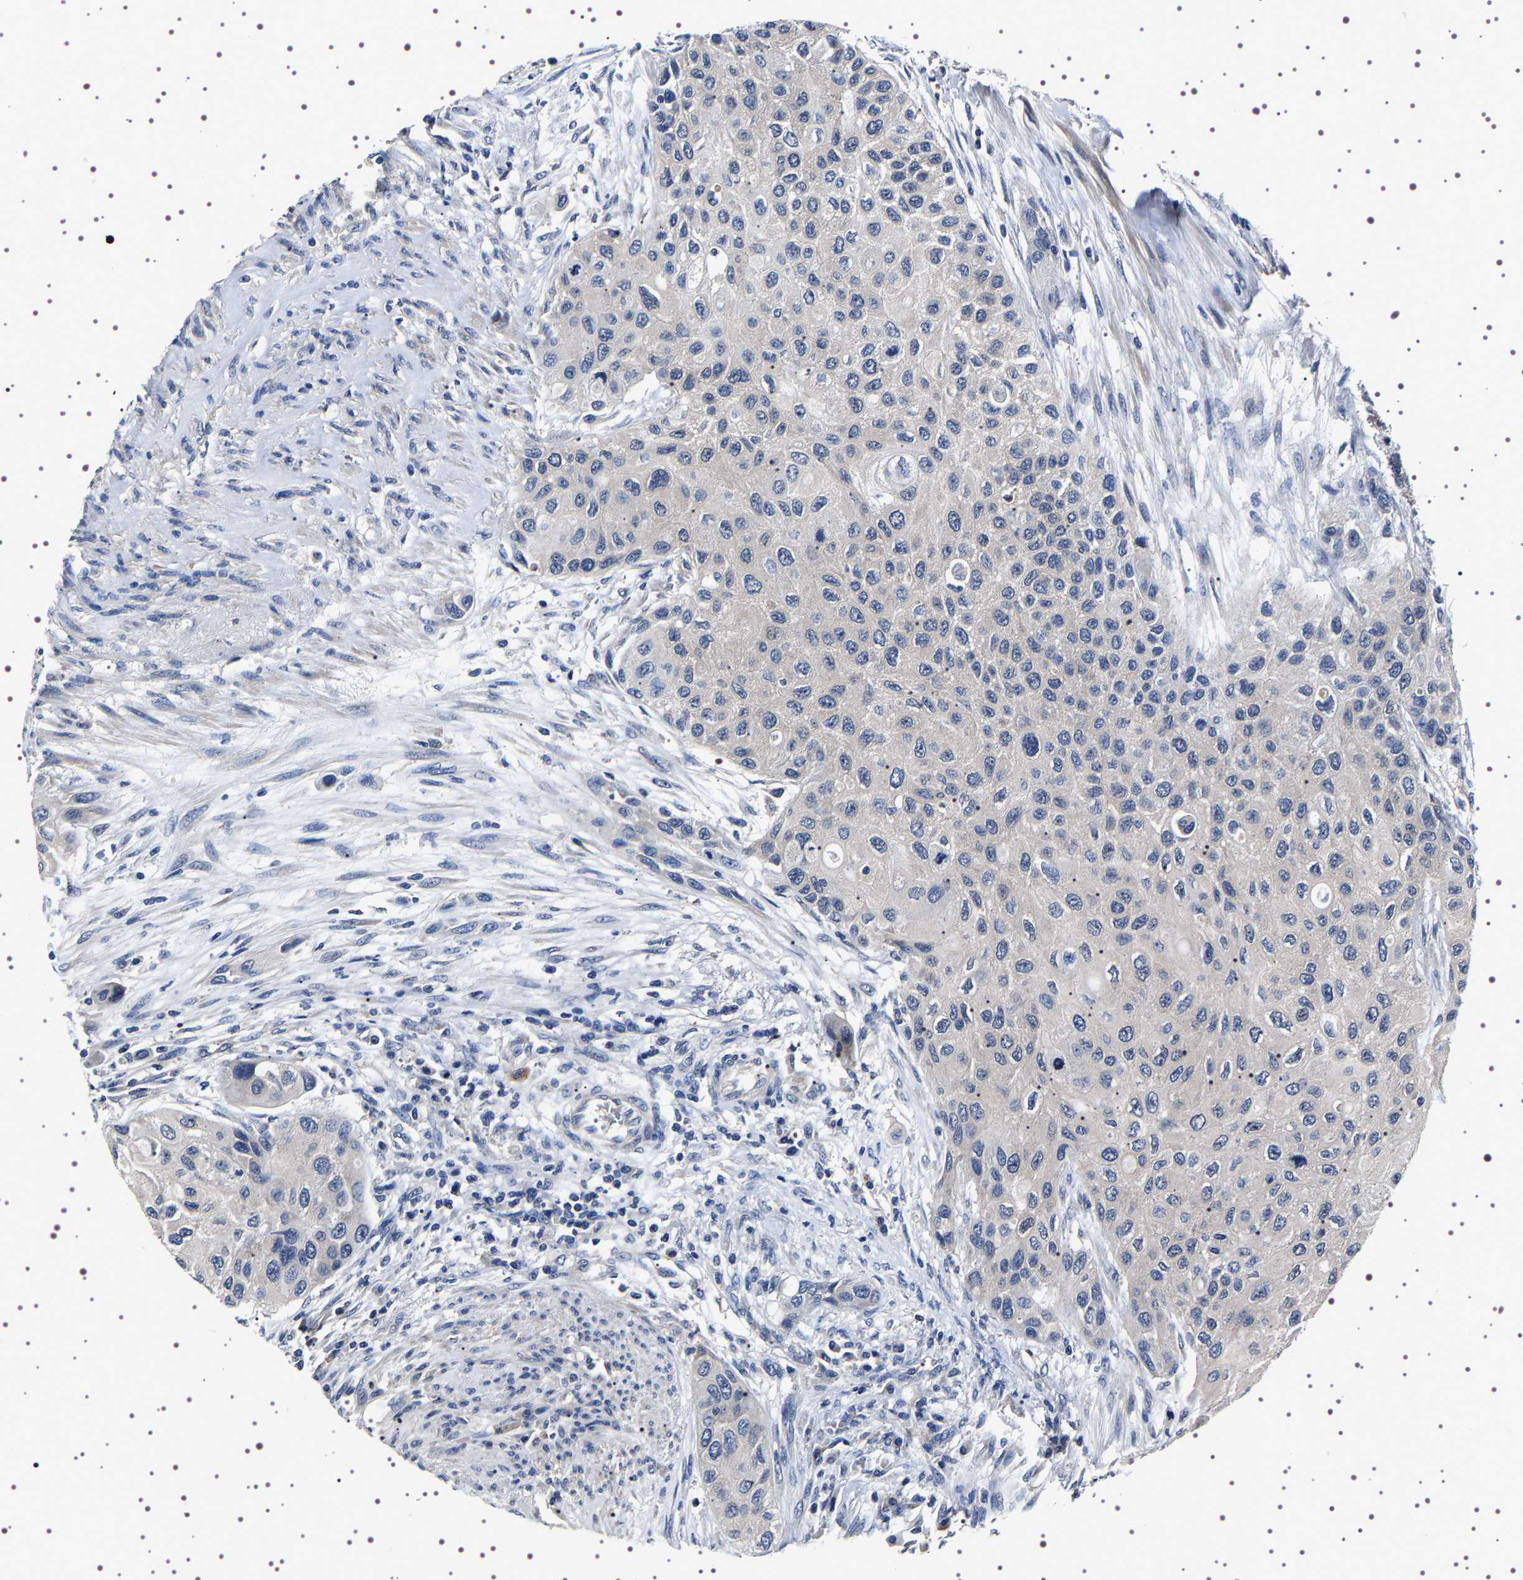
{"staining": {"intensity": "negative", "quantity": "none", "location": "none"}, "tissue": "urothelial cancer", "cell_type": "Tumor cells", "image_type": "cancer", "snomed": [{"axis": "morphology", "description": "Urothelial carcinoma, High grade"}, {"axis": "topography", "description": "Urinary bladder"}], "caption": "Immunohistochemistry (IHC) of human high-grade urothelial carcinoma demonstrates no staining in tumor cells.", "gene": "TARBP1", "patient": {"sex": "female", "age": 56}}